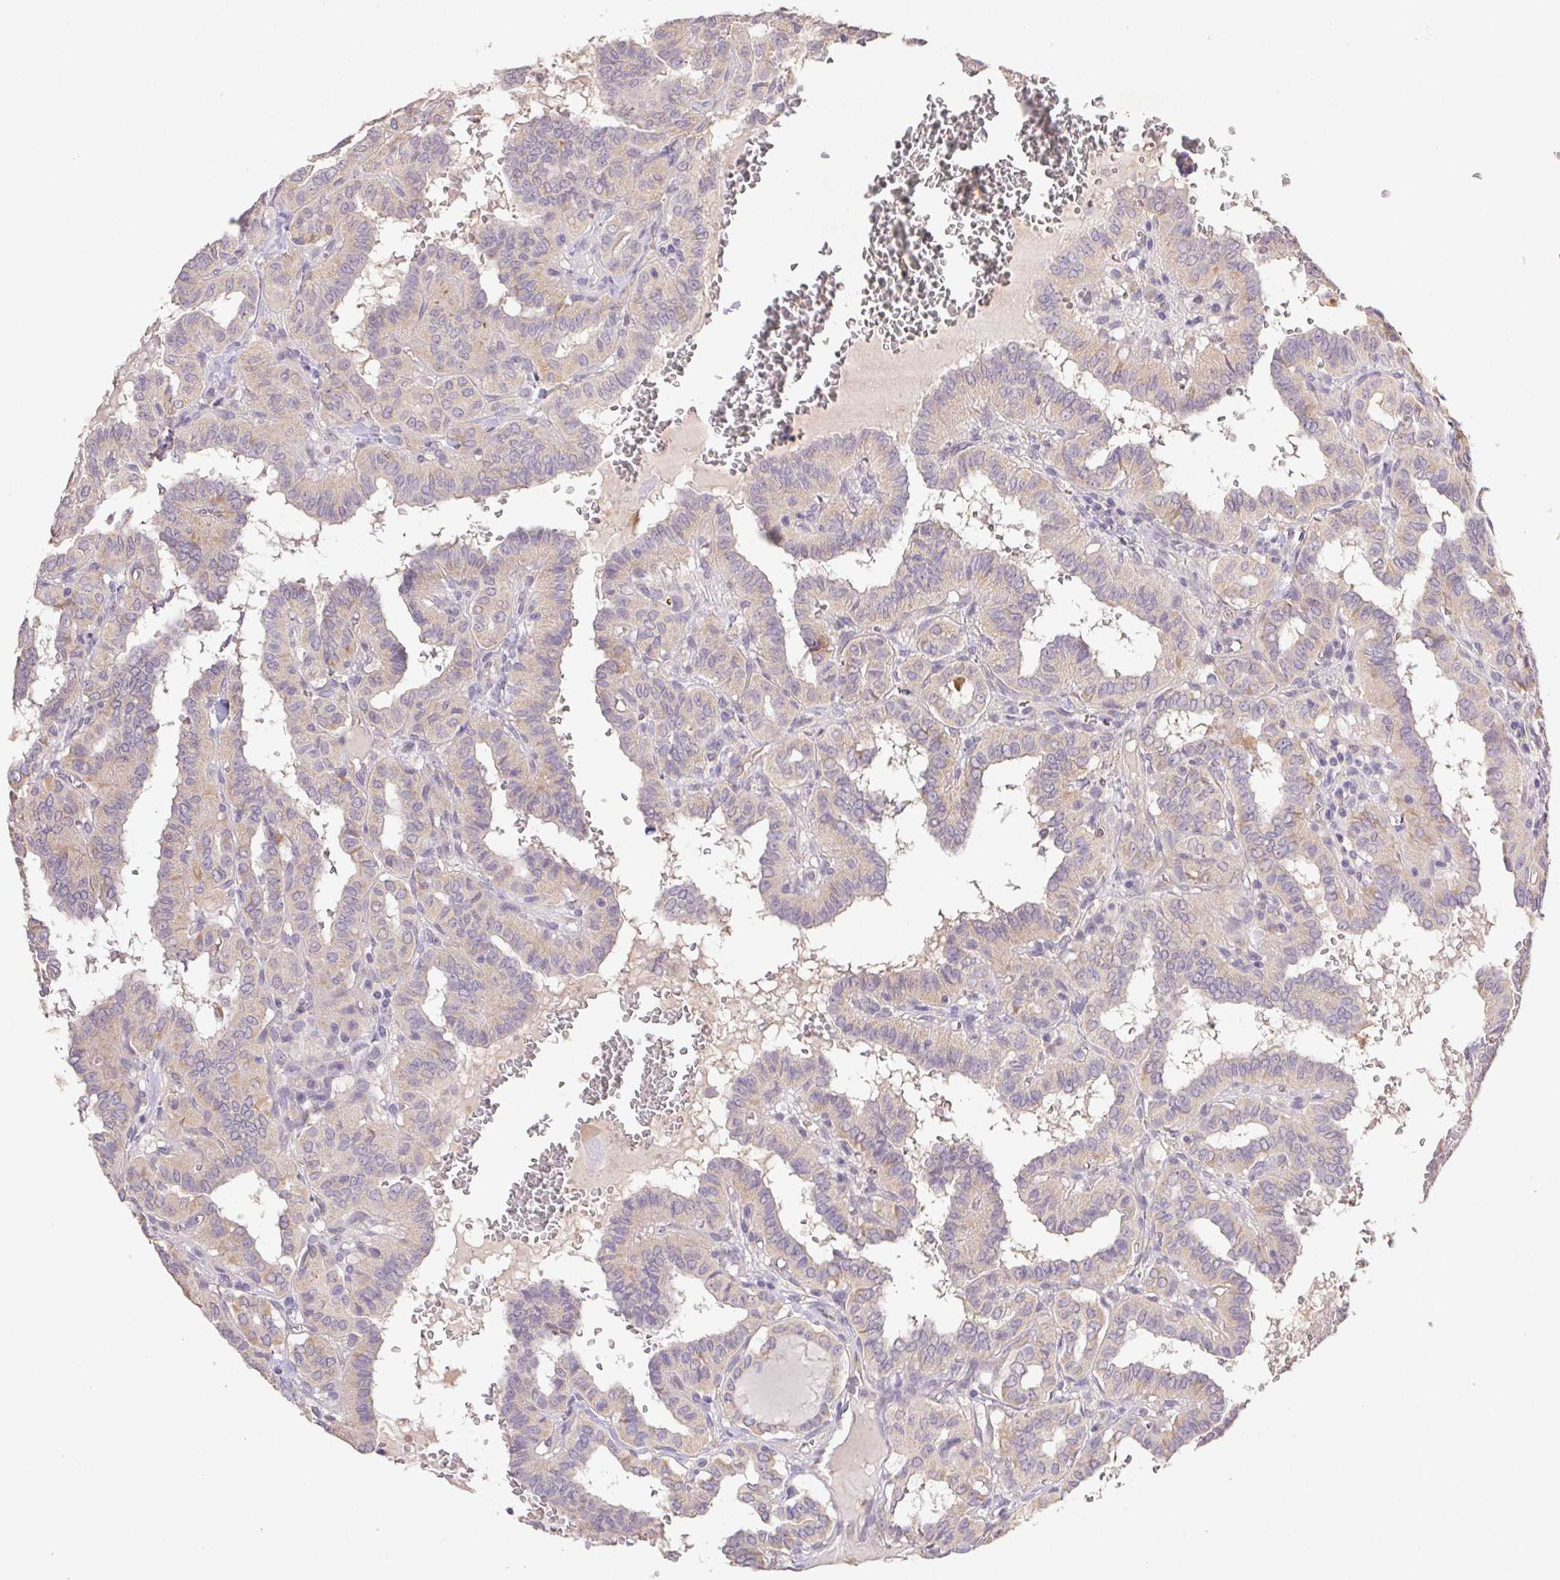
{"staining": {"intensity": "negative", "quantity": "none", "location": "none"}, "tissue": "thyroid cancer", "cell_type": "Tumor cells", "image_type": "cancer", "snomed": [{"axis": "morphology", "description": "Papillary adenocarcinoma, NOS"}, {"axis": "topography", "description": "Thyroid gland"}], "caption": "Protein analysis of thyroid cancer reveals no significant staining in tumor cells. (Brightfield microscopy of DAB (3,3'-diaminobenzidine) immunohistochemistry (IHC) at high magnification).", "gene": "RAB11A", "patient": {"sex": "female", "age": 21}}